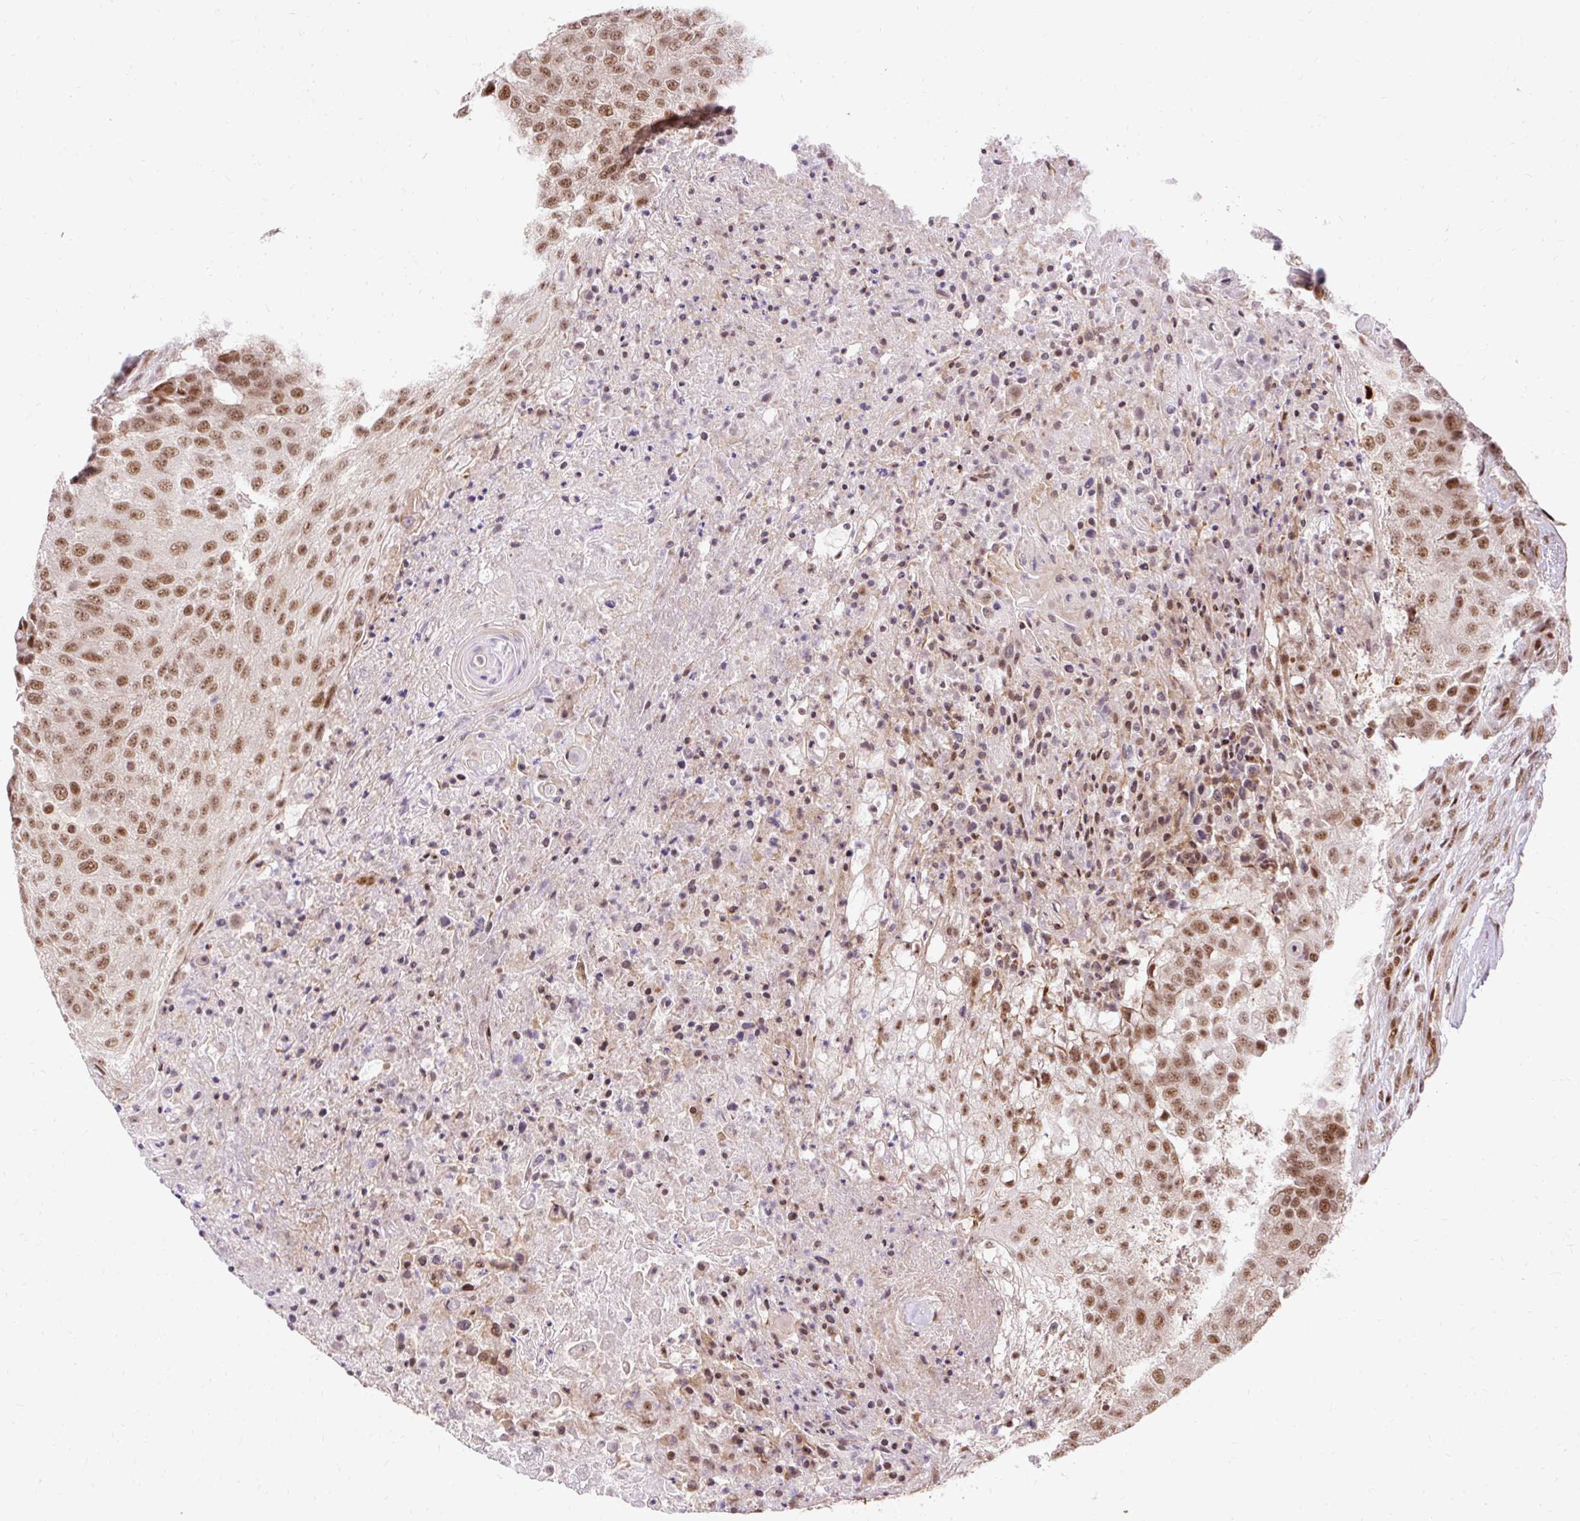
{"staining": {"intensity": "moderate", "quantity": ">75%", "location": "nuclear"}, "tissue": "urothelial cancer", "cell_type": "Tumor cells", "image_type": "cancer", "snomed": [{"axis": "morphology", "description": "Urothelial carcinoma, High grade"}, {"axis": "topography", "description": "Urinary bladder"}], "caption": "A photomicrograph of human urothelial cancer stained for a protein demonstrates moderate nuclear brown staining in tumor cells.", "gene": "MECOM", "patient": {"sex": "female", "age": 63}}